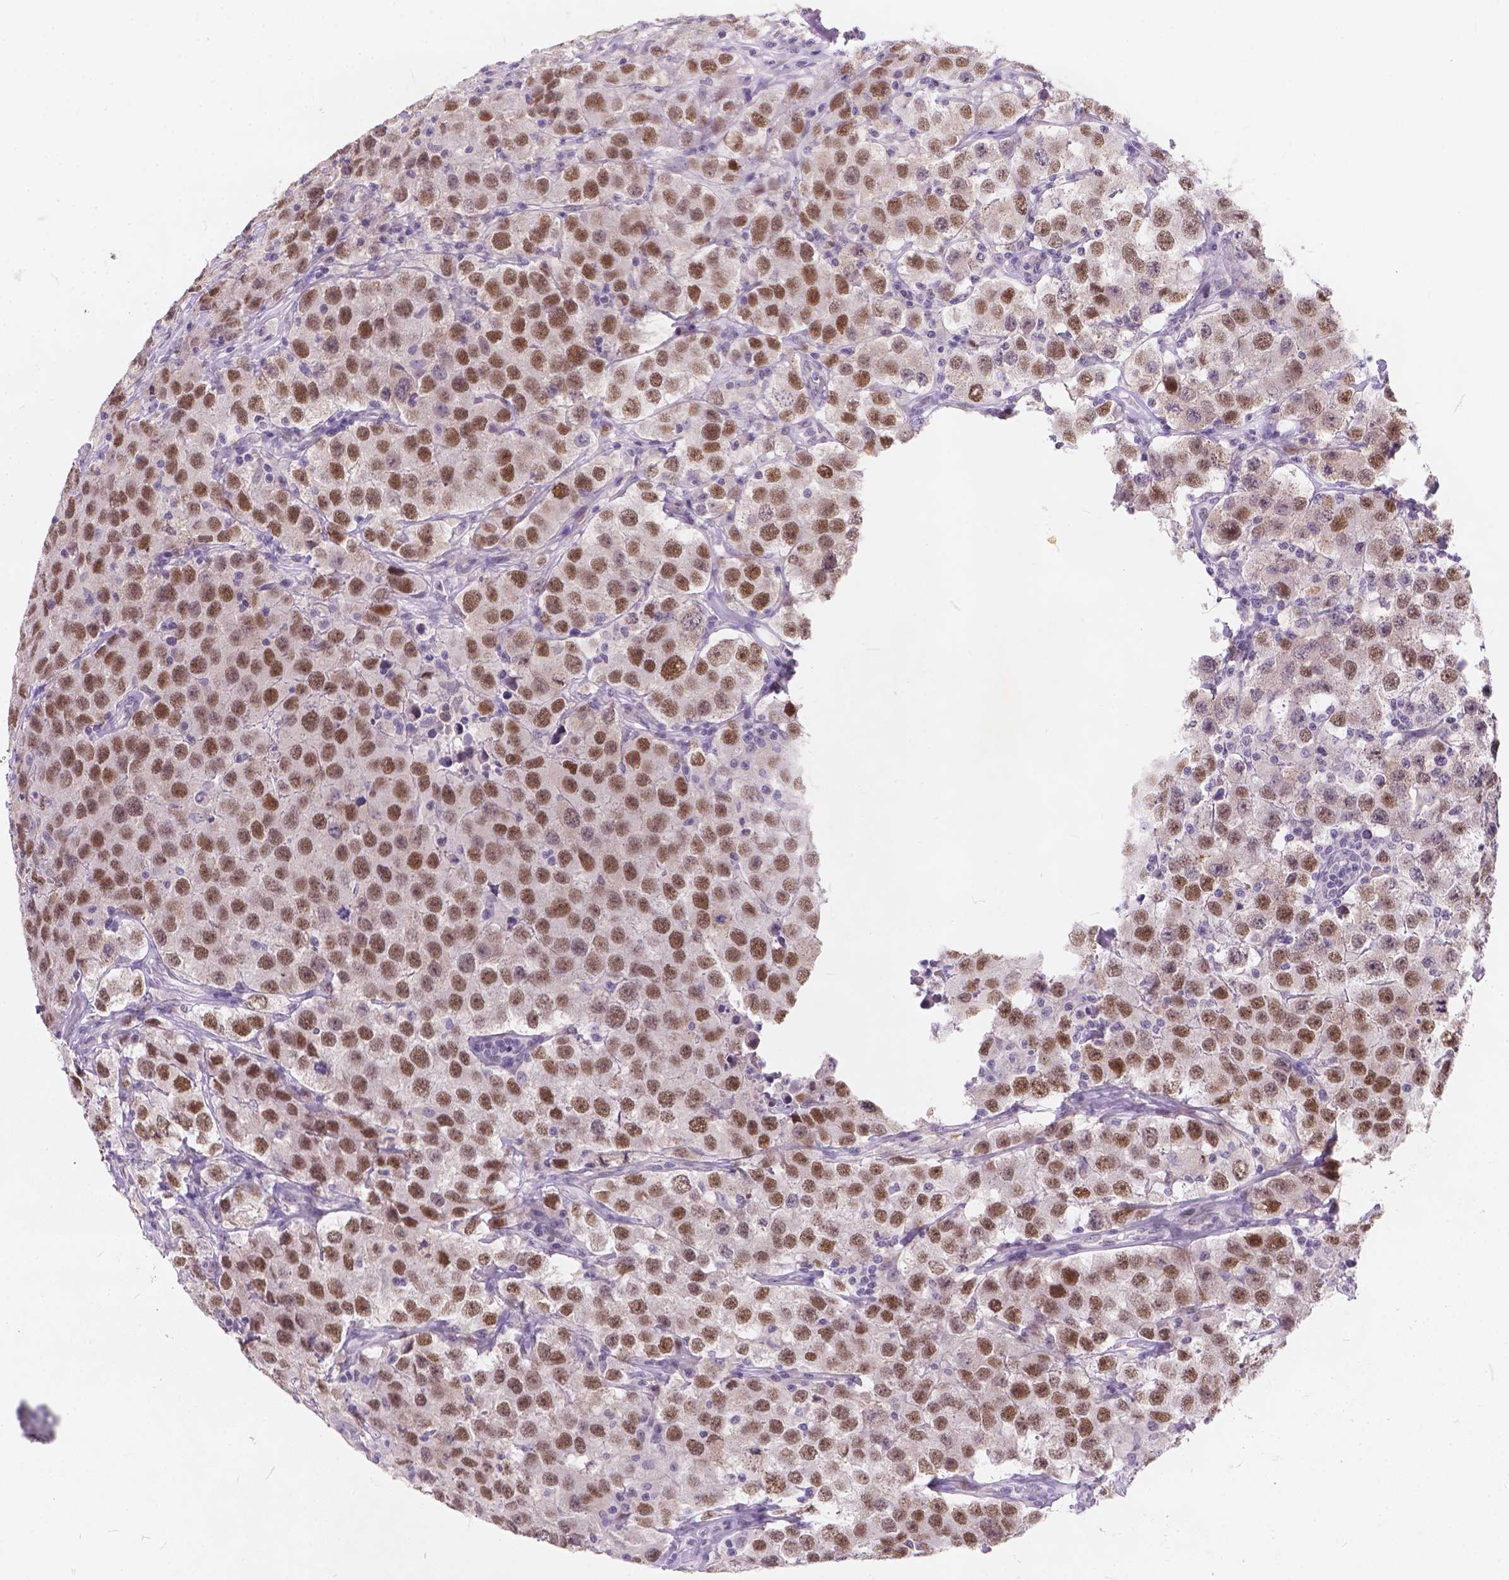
{"staining": {"intensity": "moderate", "quantity": ">75%", "location": "nuclear"}, "tissue": "testis cancer", "cell_type": "Tumor cells", "image_type": "cancer", "snomed": [{"axis": "morphology", "description": "Seminoma, NOS"}, {"axis": "topography", "description": "Testis"}], "caption": "An IHC histopathology image of tumor tissue is shown. Protein staining in brown labels moderate nuclear positivity in seminoma (testis) within tumor cells.", "gene": "FAM53A", "patient": {"sex": "male", "age": 52}}